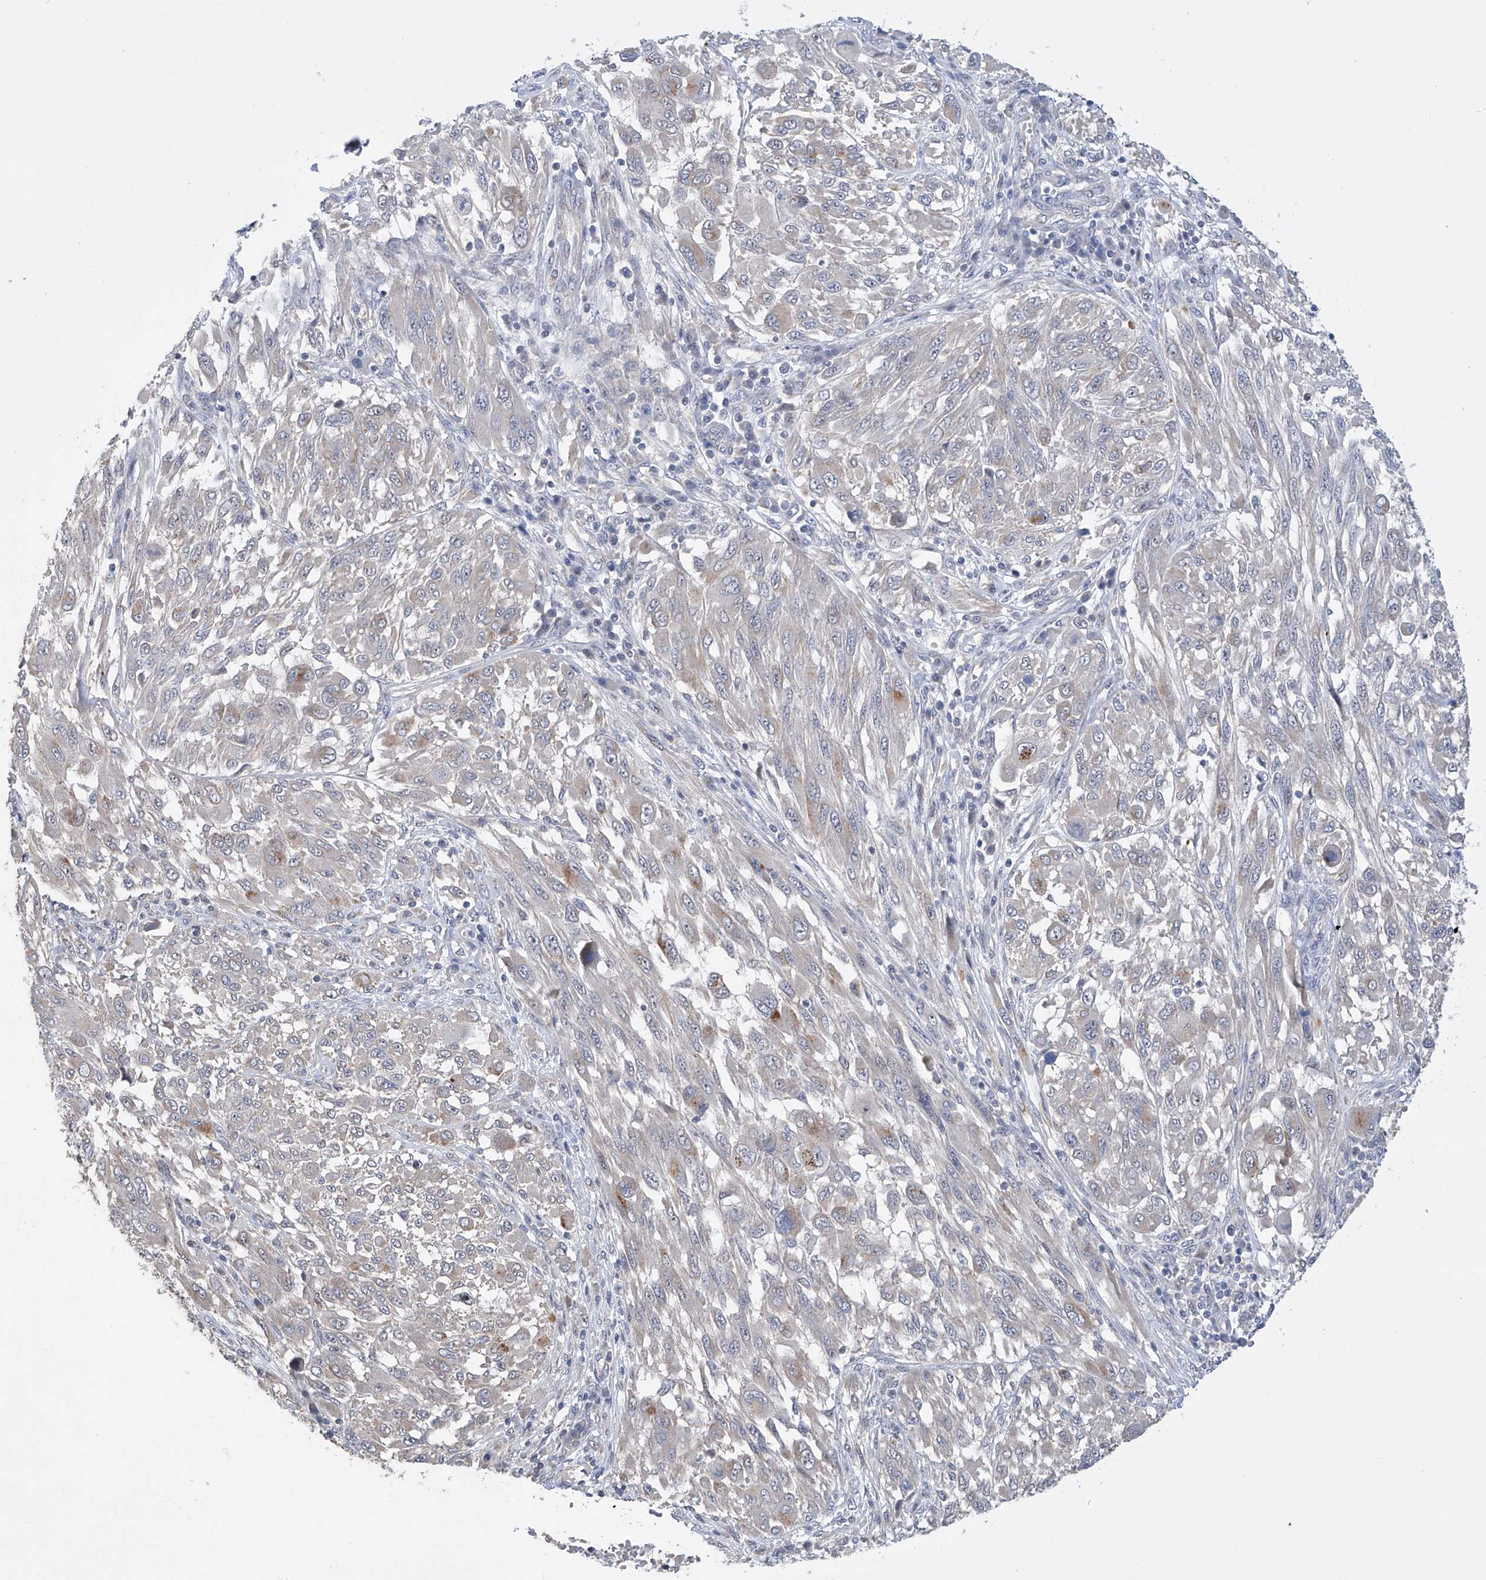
{"staining": {"intensity": "moderate", "quantity": "<25%", "location": "cytoplasmic/membranous"}, "tissue": "melanoma", "cell_type": "Tumor cells", "image_type": "cancer", "snomed": [{"axis": "morphology", "description": "Malignant melanoma, NOS"}, {"axis": "topography", "description": "Skin"}], "caption": "Brown immunohistochemical staining in malignant melanoma exhibits moderate cytoplasmic/membranous staining in approximately <25% of tumor cells. (DAB IHC with brightfield microscopy, high magnification).", "gene": "AFG1L", "patient": {"sex": "female", "age": 91}}